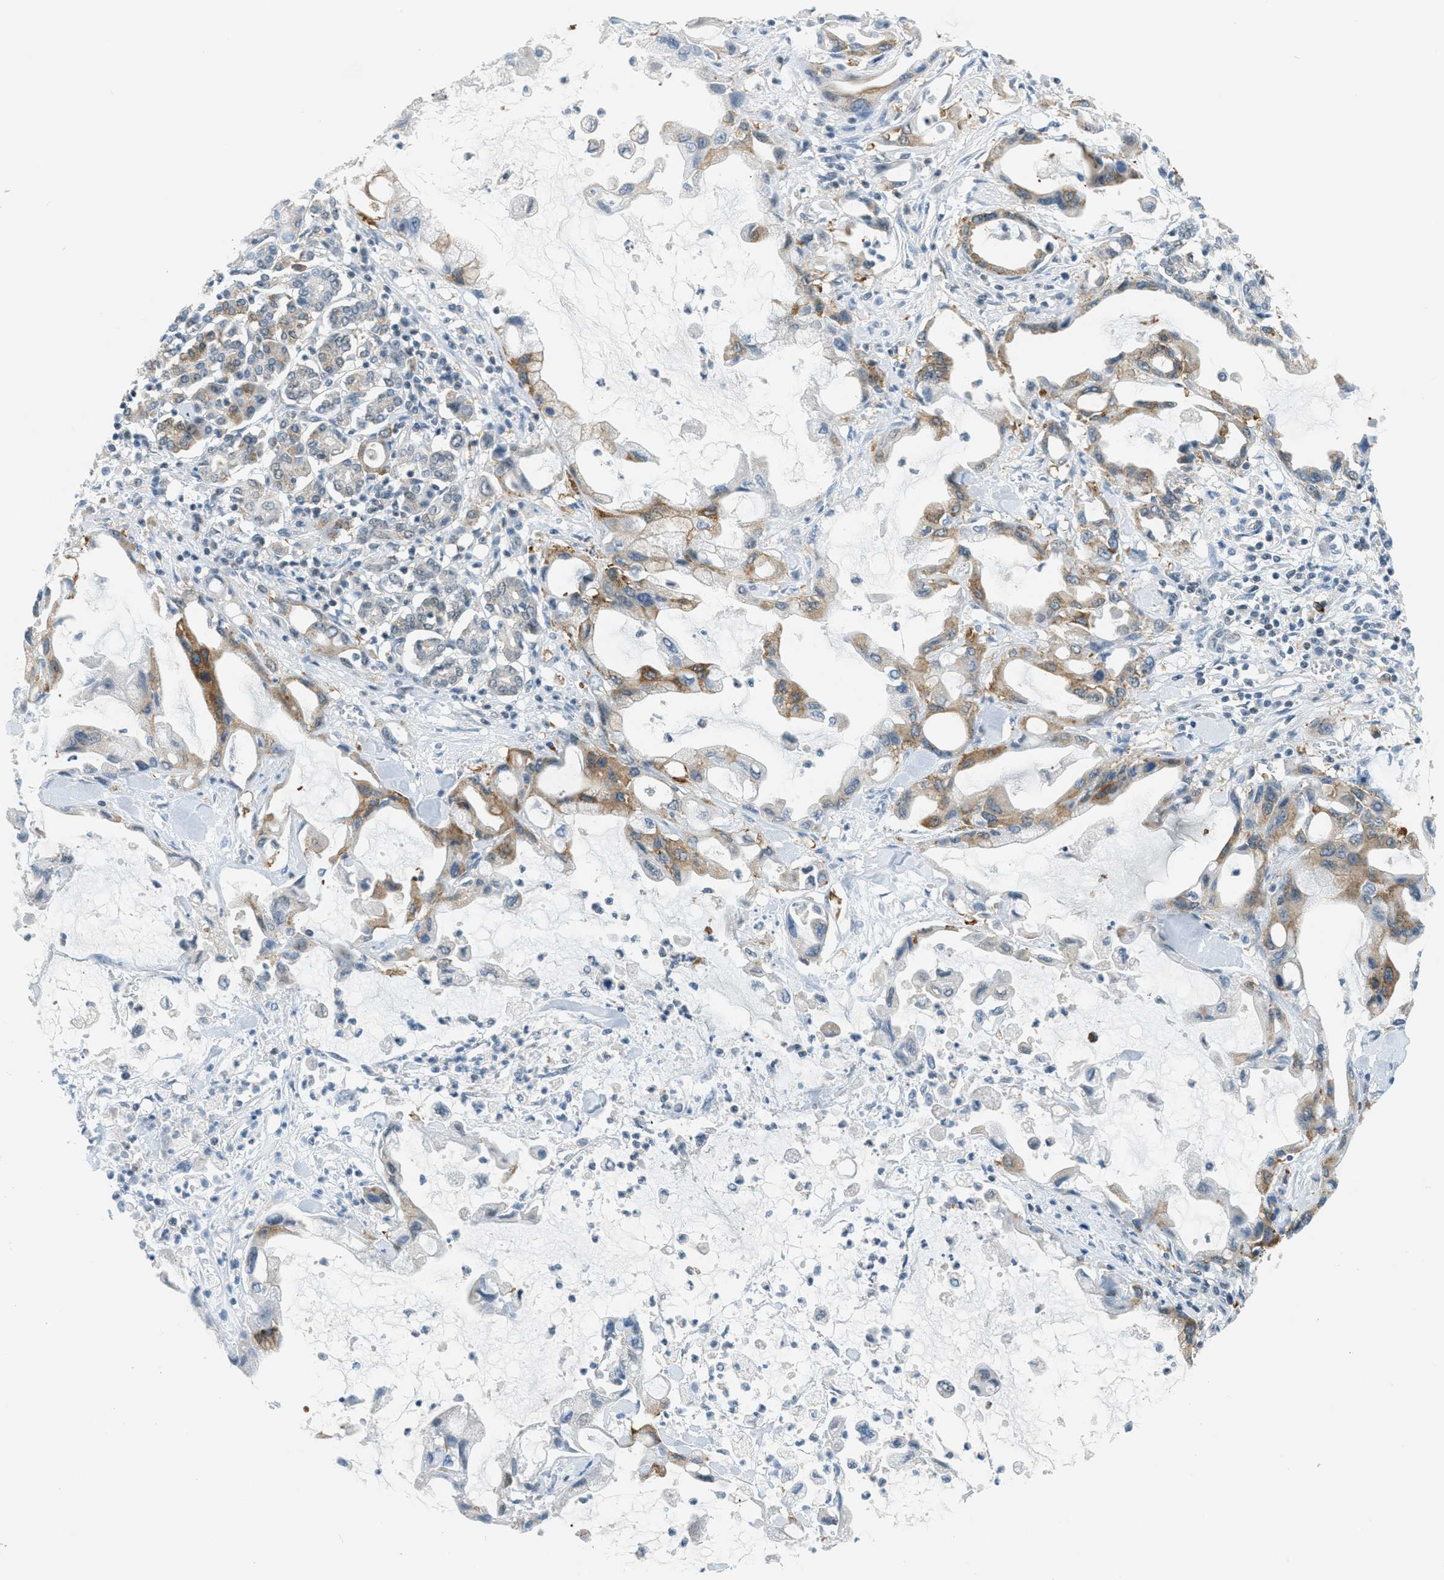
{"staining": {"intensity": "moderate", "quantity": ">75%", "location": "cytoplasmic/membranous"}, "tissue": "pancreatic cancer", "cell_type": "Tumor cells", "image_type": "cancer", "snomed": [{"axis": "morphology", "description": "Adenocarcinoma, NOS"}, {"axis": "topography", "description": "Pancreas"}], "caption": "A histopathology image of human pancreatic adenocarcinoma stained for a protein exhibits moderate cytoplasmic/membranous brown staining in tumor cells. The staining is performed using DAB (3,3'-diaminobenzidine) brown chromogen to label protein expression. The nuclei are counter-stained blue using hematoxylin.", "gene": "FYN", "patient": {"sex": "female", "age": 57}}